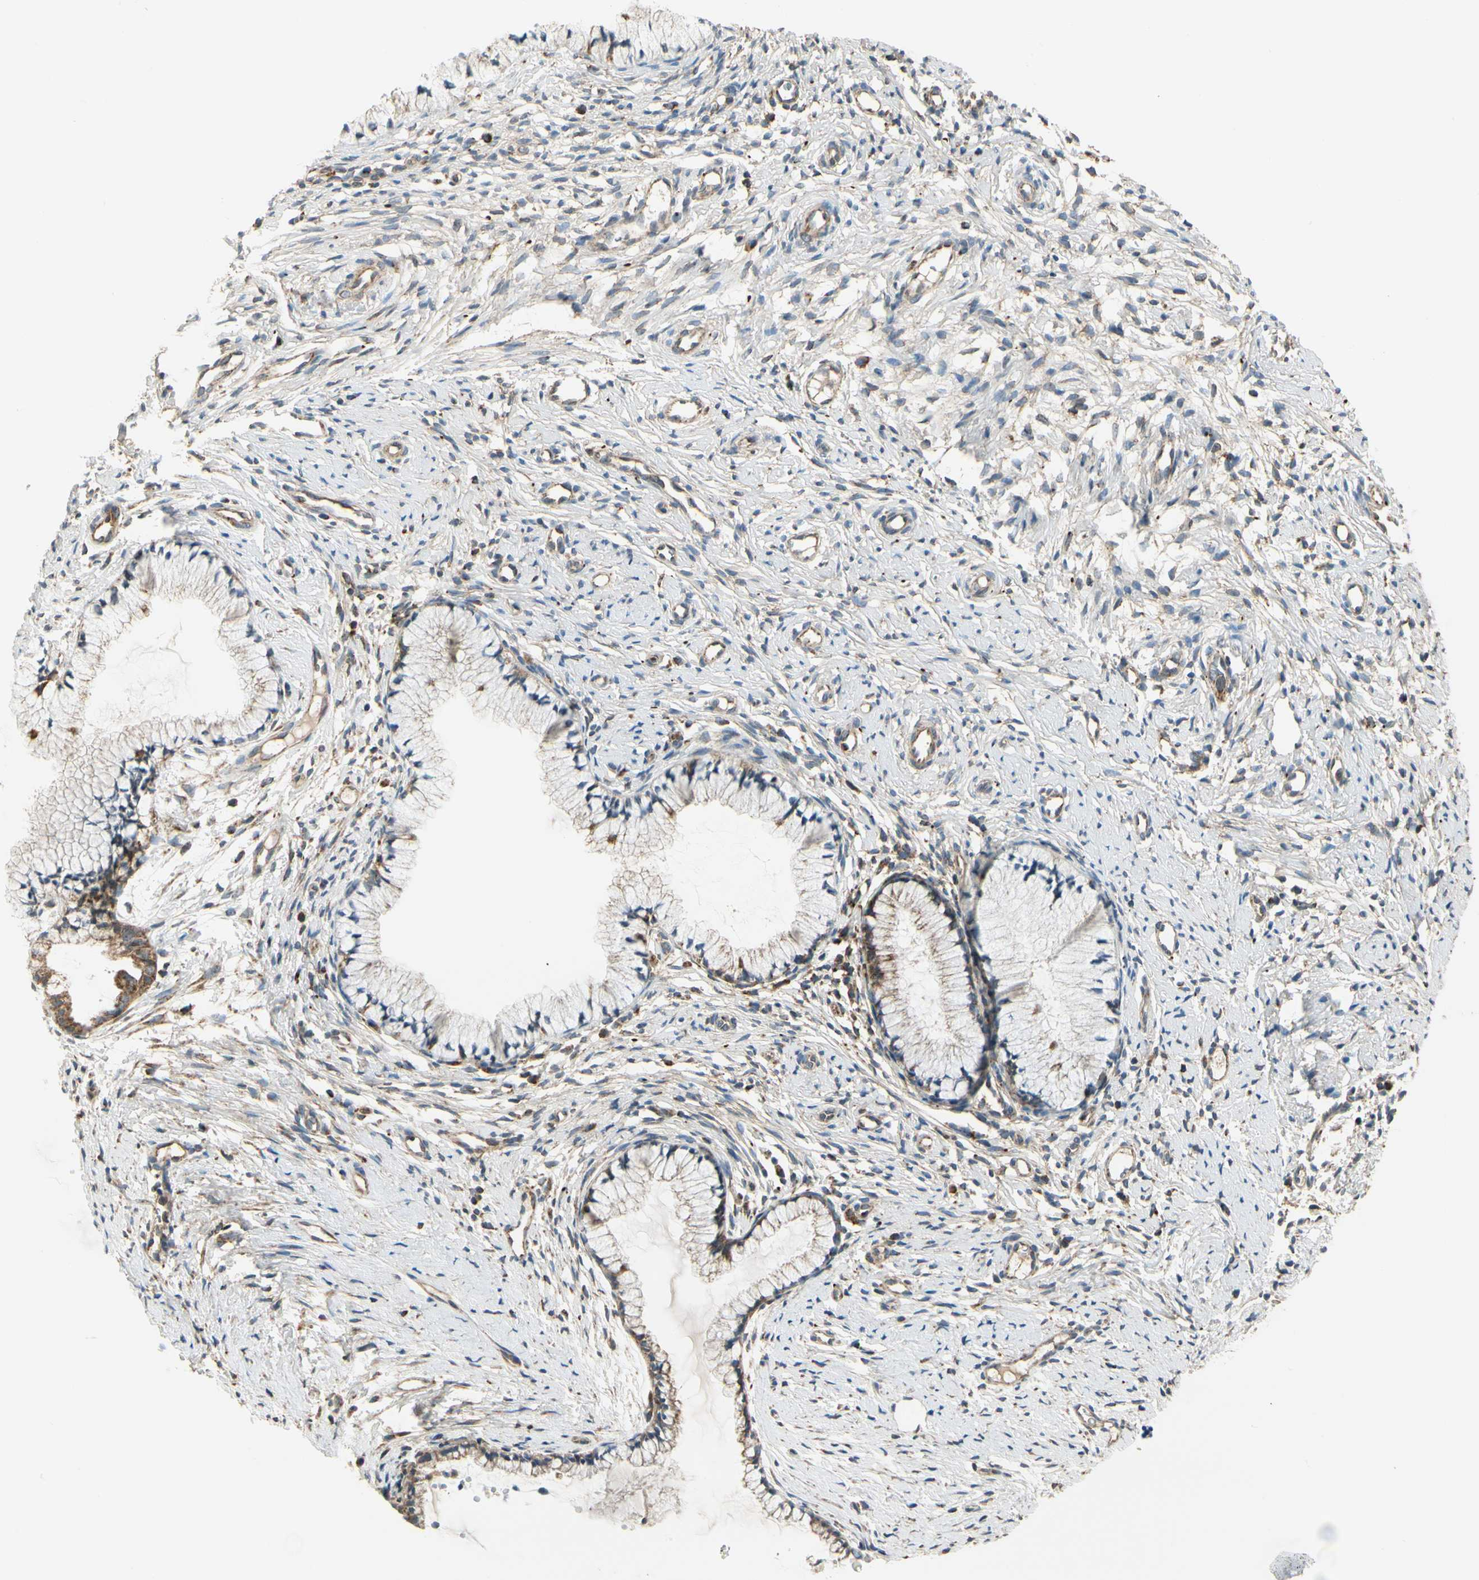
{"staining": {"intensity": "moderate", "quantity": "<25%", "location": "cytoplasmic/membranous"}, "tissue": "cervix", "cell_type": "Glandular cells", "image_type": "normal", "snomed": [{"axis": "morphology", "description": "Normal tissue, NOS"}, {"axis": "topography", "description": "Cervix"}], "caption": "Protein staining by immunohistochemistry (IHC) demonstrates moderate cytoplasmic/membranous positivity in about <25% of glandular cells in normal cervix. (DAB (3,3'-diaminobenzidine) IHC, brown staining for protein, blue staining for nuclei).", "gene": "EPHB3", "patient": {"sex": "female", "age": 82}}